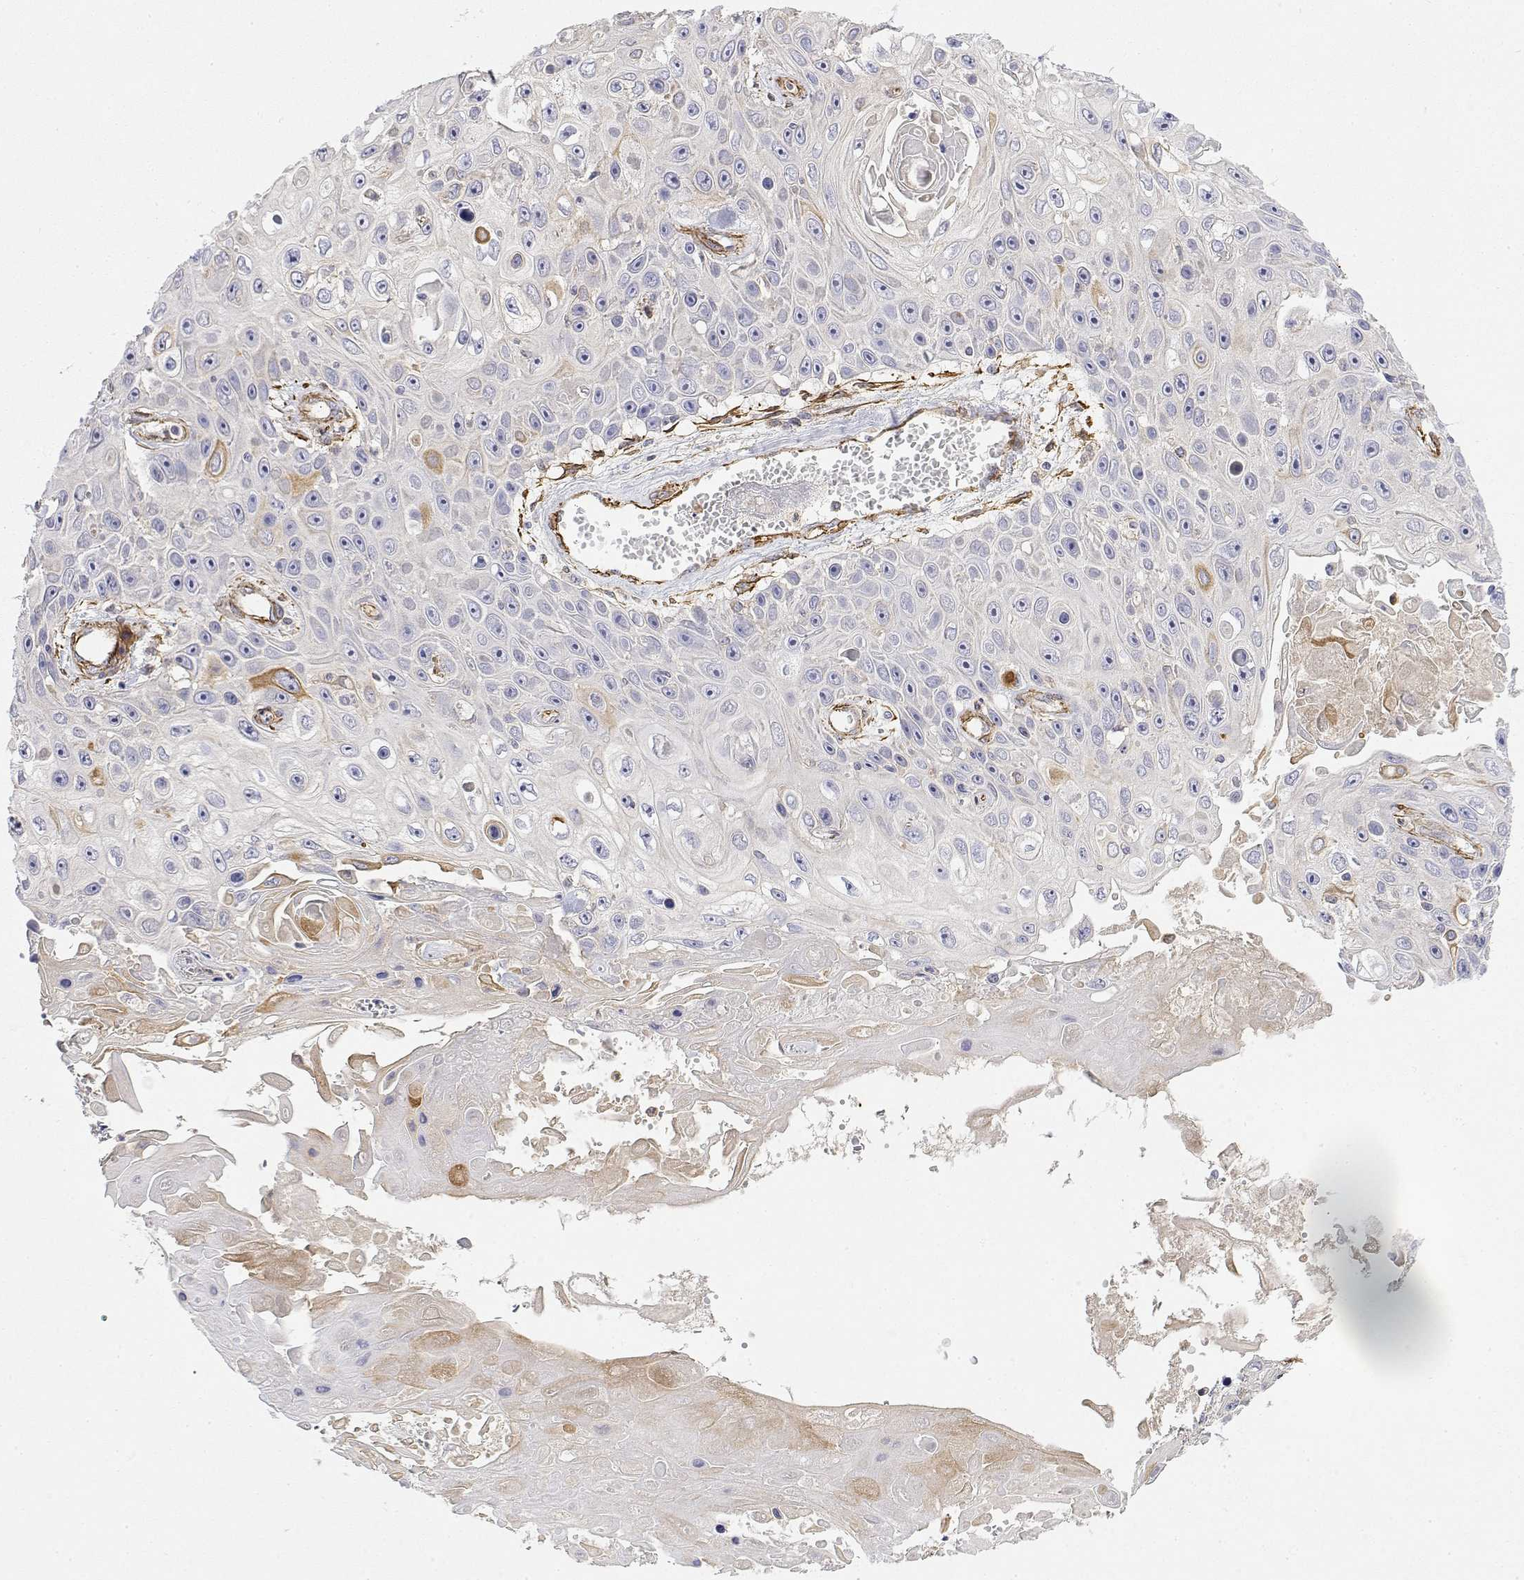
{"staining": {"intensity": "negative", "quantity": "none", "location": "none"}, "tissue": "skin cancer", "cell_type": "Tumor cells", "image_type": "cancer", "snomed": [{"axis": "morphology", "description": "Squamous cell carcinoma, NOS"}, {"axis": "topography", "description": "Skin"}], "caption": "High magnification brightfield microscopy of skin squamous cell carcinoma stained with DAB (3,3'-diaminobenzidine) (brown) and counterstained with hematoxylin (blue): tumor cells show no significant expression.", "gene": "SOWAHD", "patient": {"sex": "male", "age": 82}}